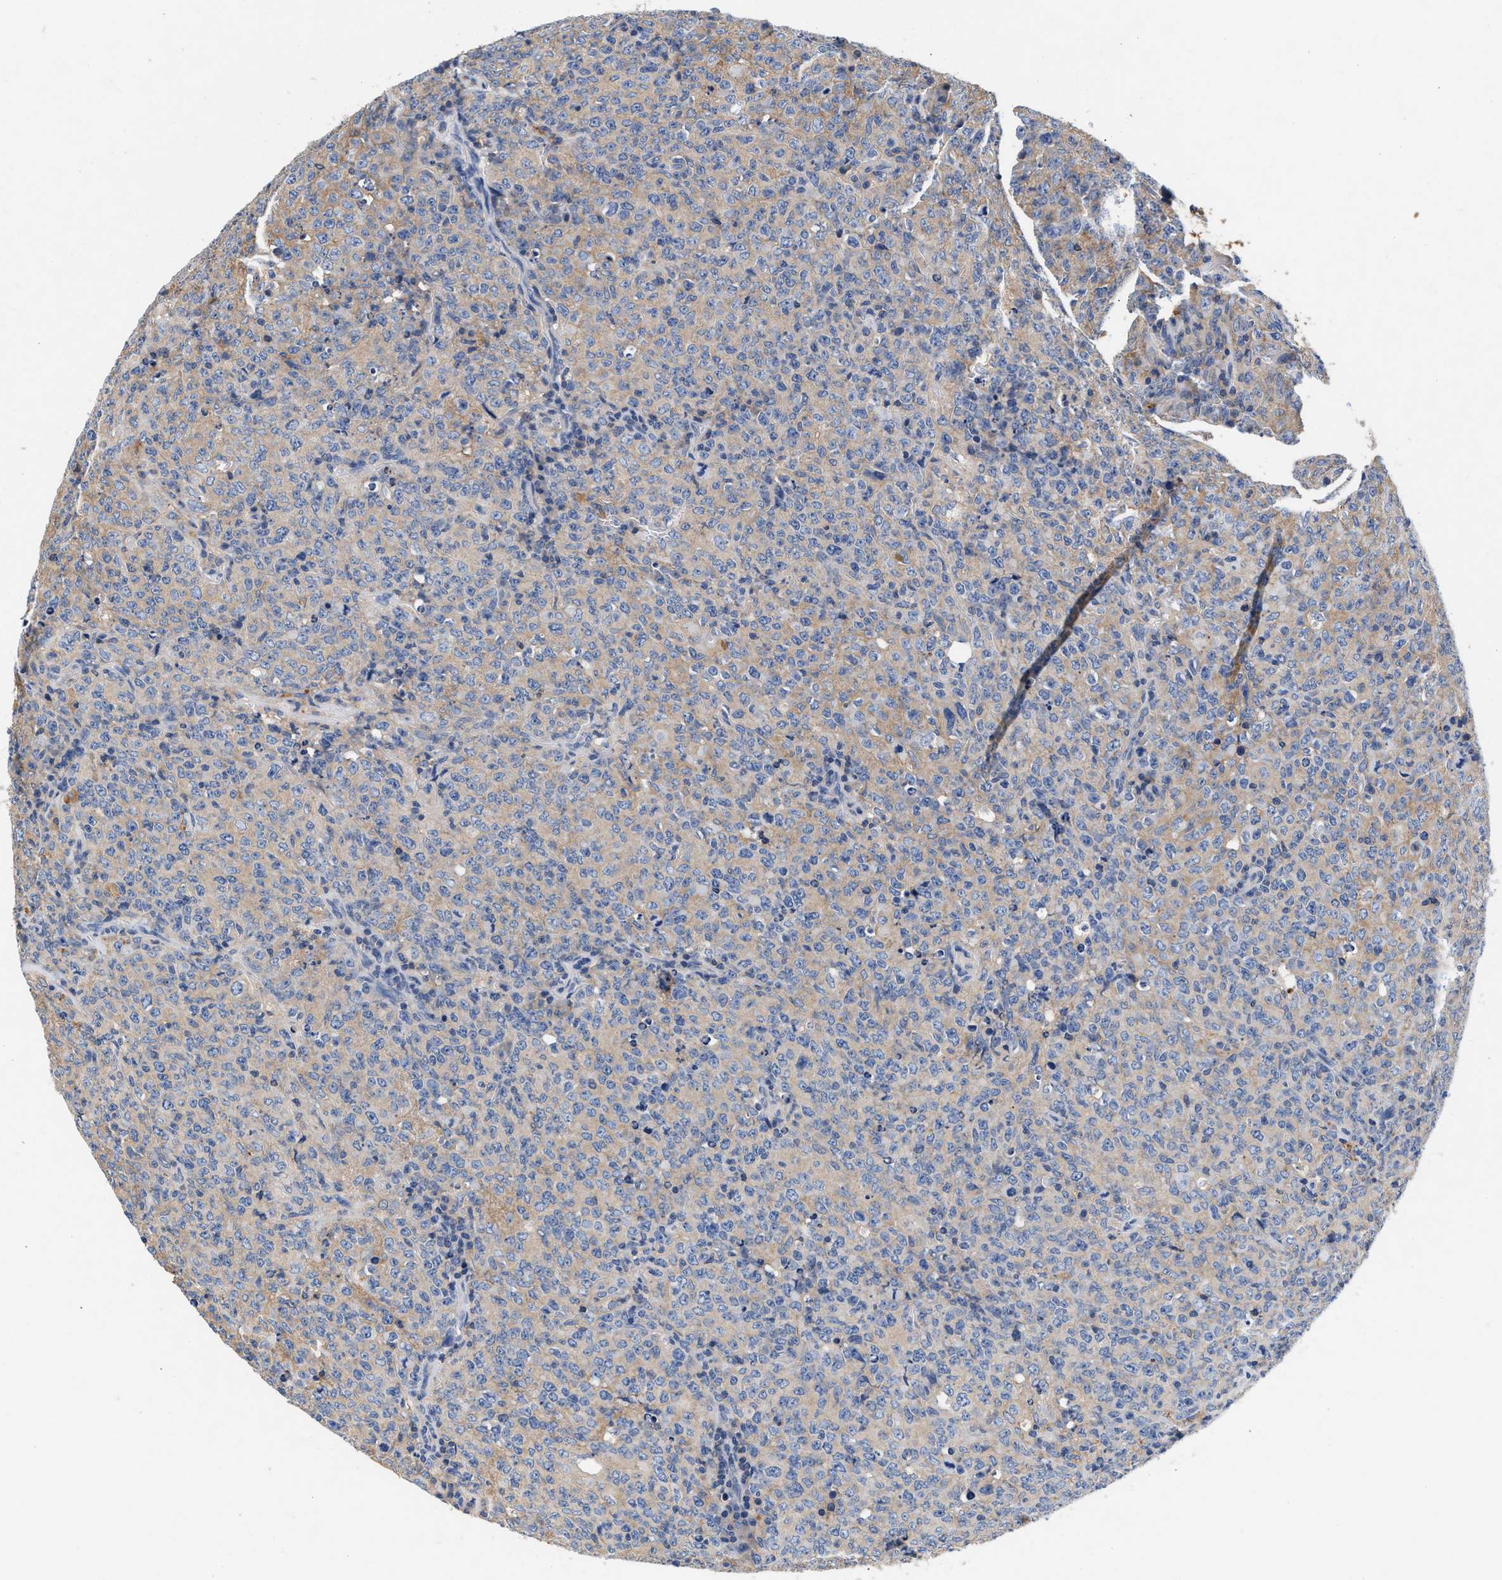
{"staining": {"intensity": "weak", "quantity": "<25%", "location": "cytoplasmic/membranous"}, "tissue": "lymphoma", "cell_type": "Tumor cells", "image_type": "cancer", "snomed": [{"axis": "morphology", "description": "Malignant lymphoma, non-Hodgkin's type, High grade"}, {"axis": "topography", "description": "Tonsil"}], "caption": "An image of lymphoma stained for a protein demonstrates no brown staining in tumor cells. Nuclei are stained in blue.", "gene": "GNAI3", "patient": {"sex": "female", "age": 36}}